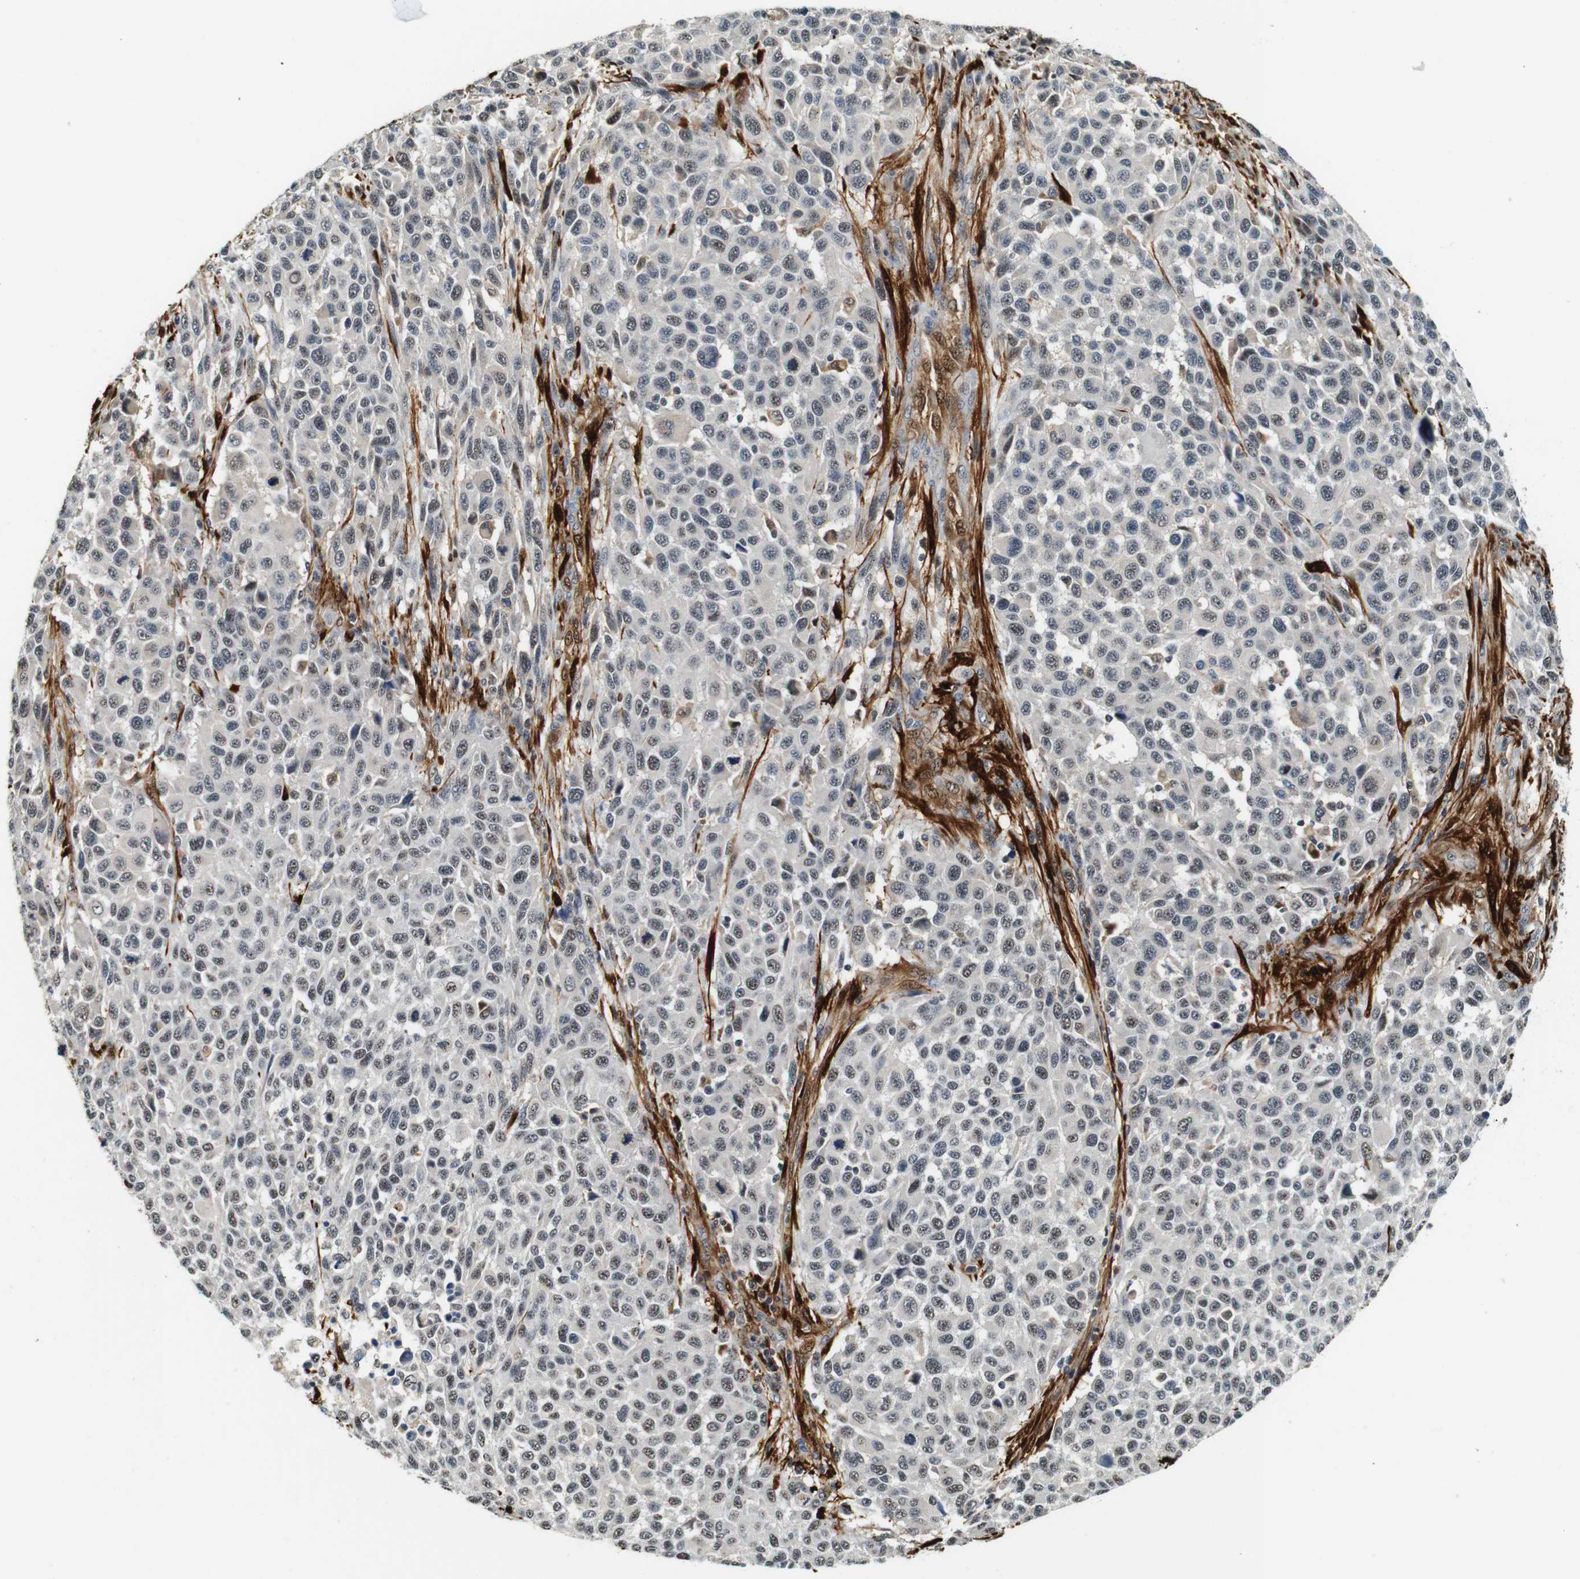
{"staining": {"intensity": "weak", "quantity": ">75%", "location": "nuclear"}, "tissue": "melanoma", "cell_type": "Tumor cells", "image_type": "cancer", "snomed": [{"axis": "morphology", "description": "Malignant melanoma, Metastatic site"}, {"axis": "topography", "description": "Lymph node"}], "caption": "Human melanoma stained with a protein marker displays weak staining in tumor cells.", "gene": "LXN", "patient": {"sex": "male", "age": 61}}